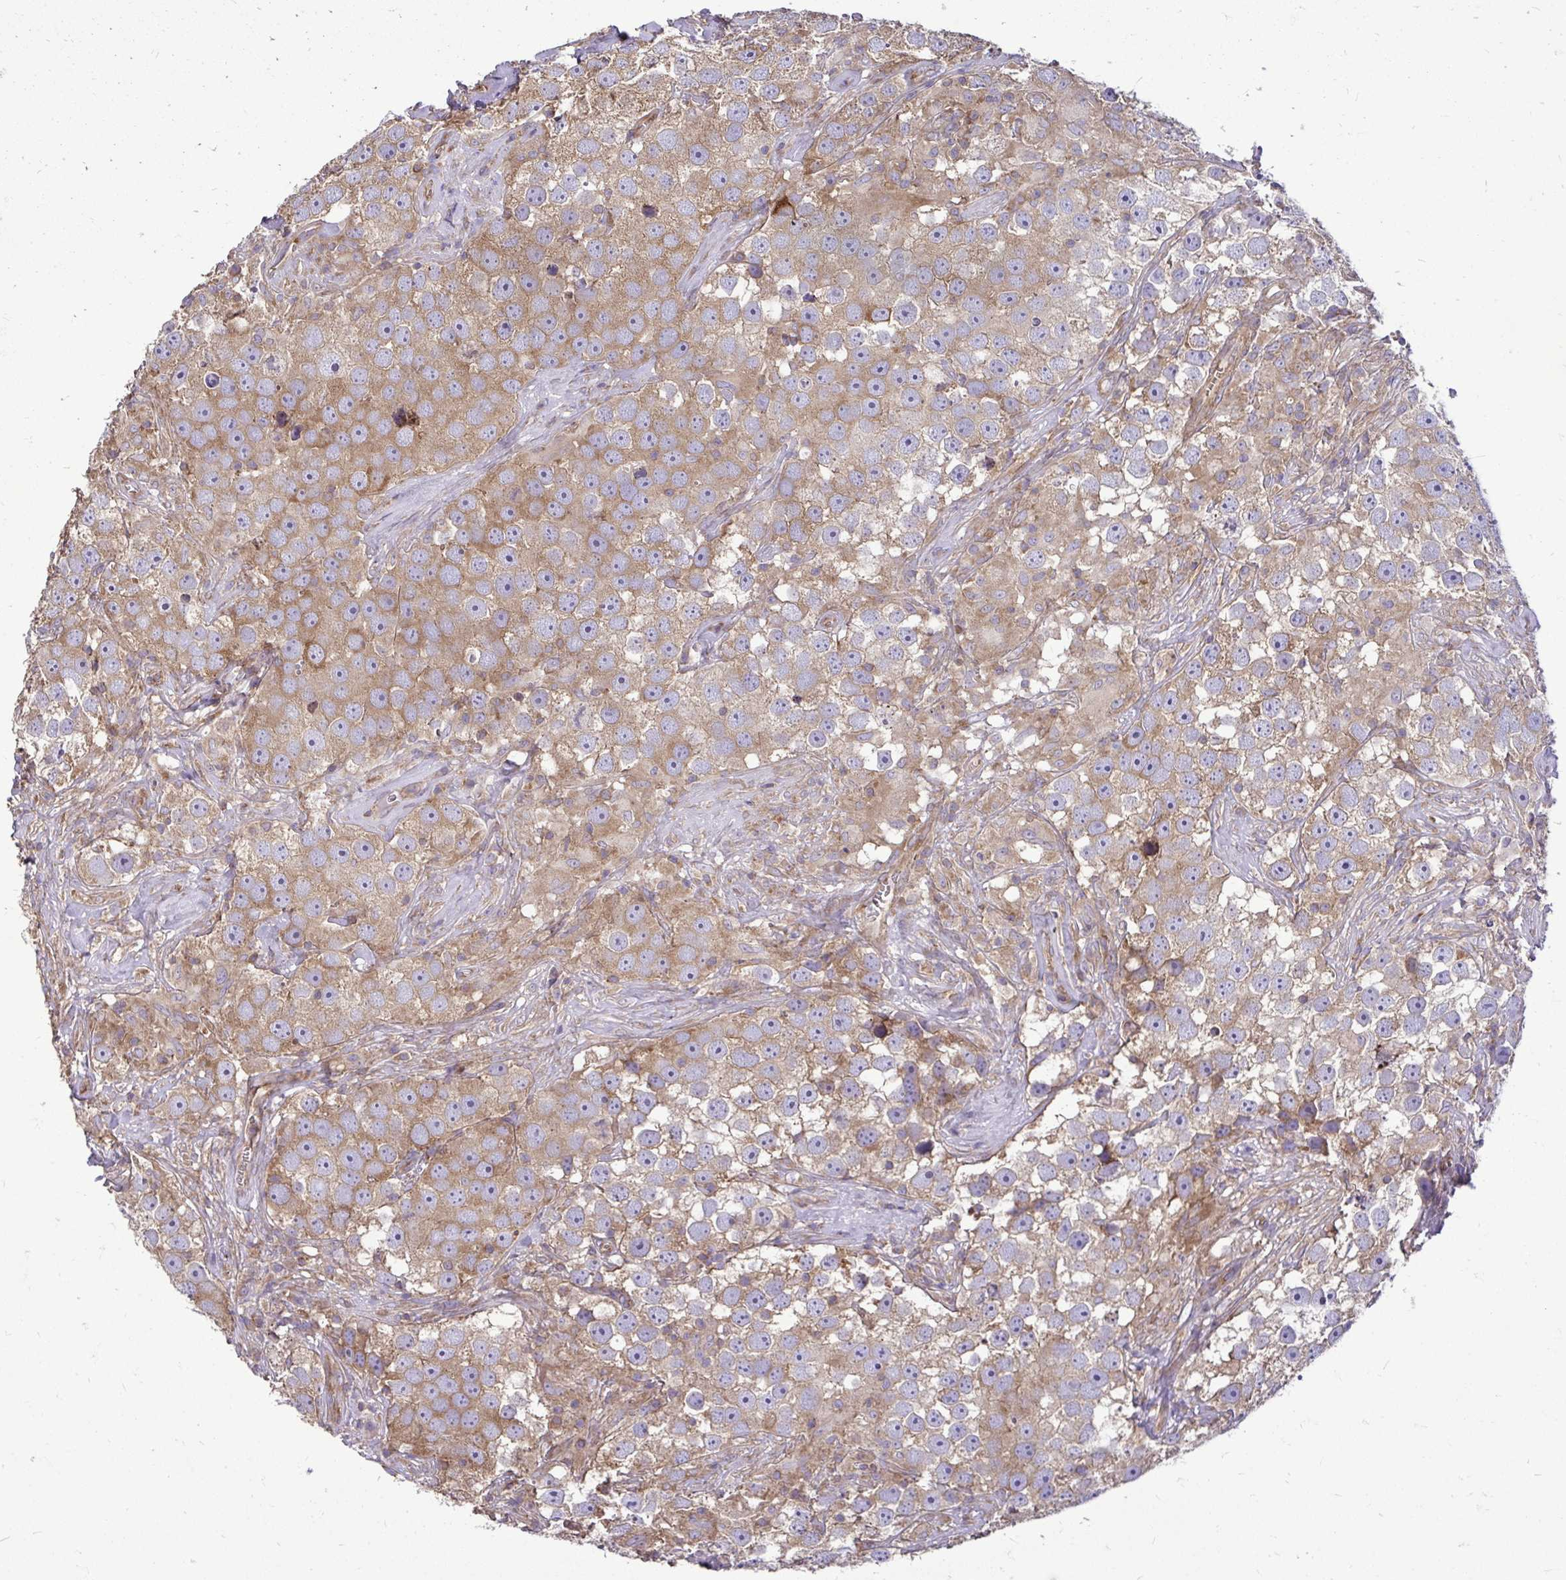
{"staining": {"intensity": "moderate", "quantity": "25%-75%", "location": "cytoplasmic/membranous"}, "tissue": "testis cancer", "cell_type": "Tumor cells", "image_type": "cancer", "snomed": [{"axis": "morphology", "description": "Seminoma, NOS"}, {"axis": "topography", "description": "Testis"}], "caption": "This micrograph exhibits seminoma (testis) stained with immunohistochemistry (IHC) to label a protein in brown. The cytoplasmic/membranous of tumor cells show moderate positivity for the protein. Nuclei are counter-stained blue.", "gene": "FMR1", "patient": {"sex": "male", "age": 49}}